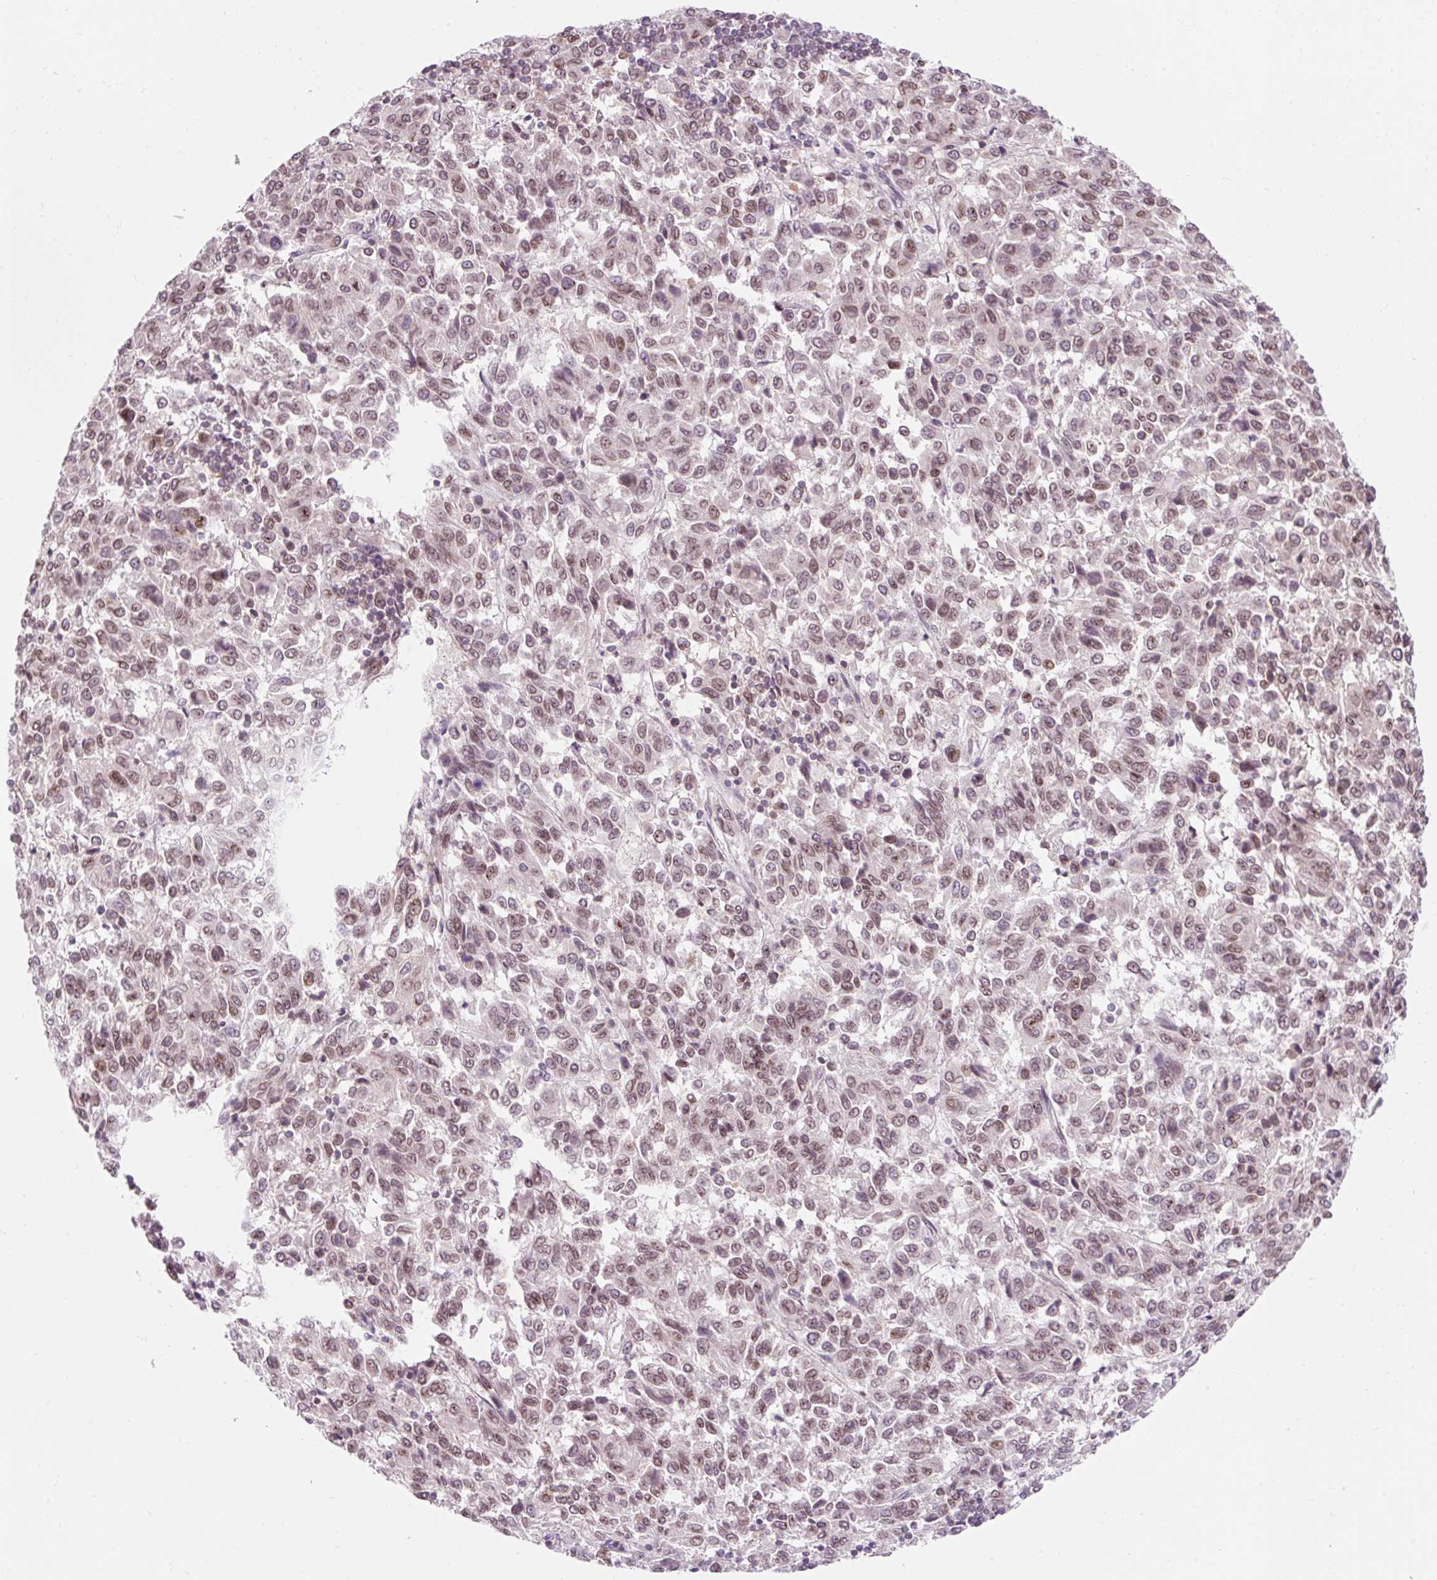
{"staining": {"intensity": "weak", "quantity": ">75%", "location": "cytoplasmic/membranous,nuclear"}, "tissue": "melanoma", "cell_type": "Tumor cells", "image_type": "cancer", "snomed": [{"axis": "morphology", "description": "Malignant melanoma, Metastatic site"}, {"axis": "topography", "description": "Lung"}], "caption": "Malignant melanoma (metastatic site) stained with DAB IHC exhibits low levels of weak cytoplasmic/membranous and nuclear positivity in approximately >75% of tumor cells.", "gene": "ZNF610", "patient": {"sex": "male", "age": 64}}